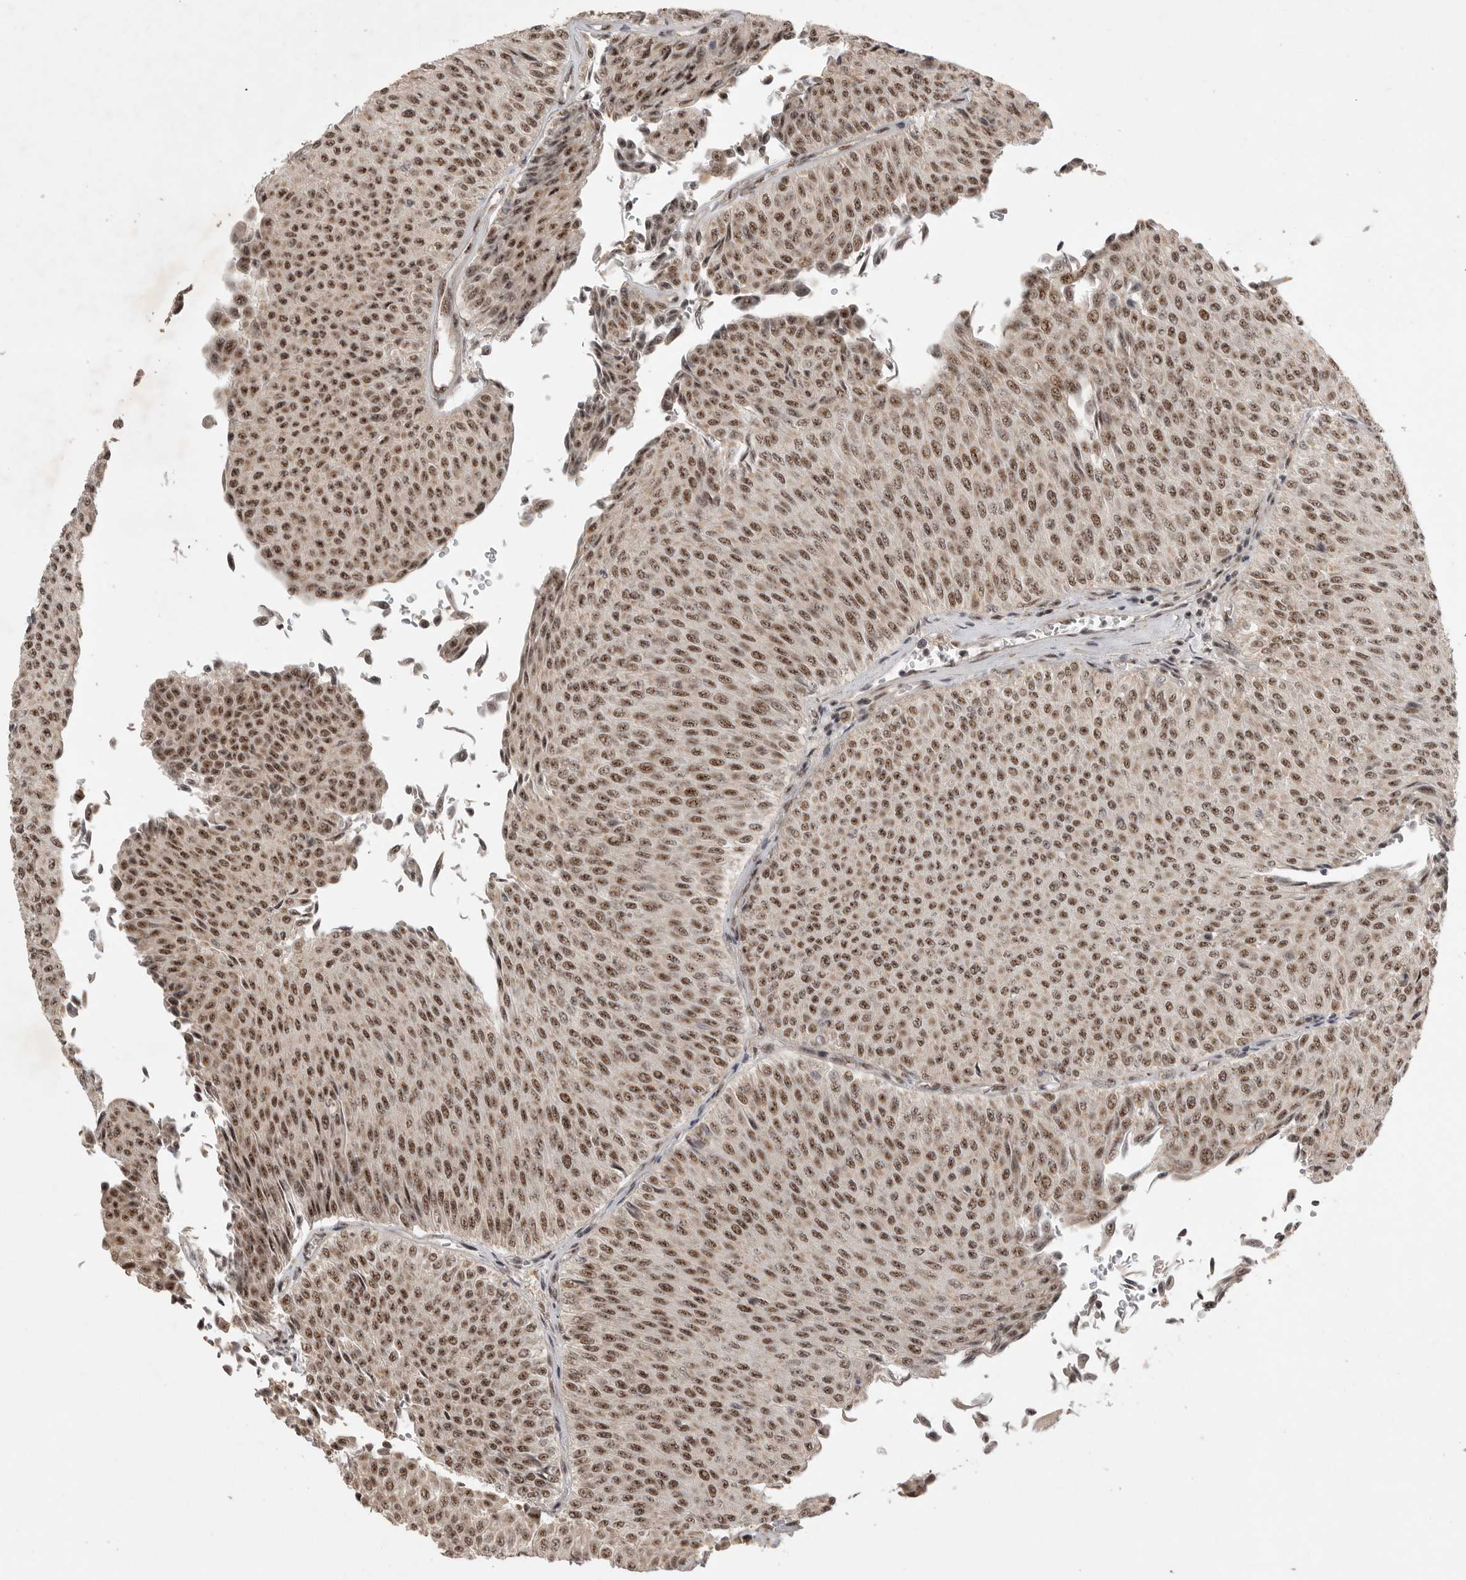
{"staining": {"intensity": "strong", "quantity": ">75%", "location": "nuclear"}, "tissue": "urothelial cancer", "cell_type": "Tumor cells", "image_type": "cancer", "snomed": [{"axis": "morphology", "description": "Urothelial carcinoma, Low grade"}, {"axis": "topography", "description": "Urinary bladder"}], "caption": "IHC micrograph of human urothelial carcinoma (low-grade) stained for a protein (brown), which reveals high levels of strong nuclear staining in approximately >75% of tumor cells.", "gene": "POMP", "patient": {"sex": "male", "age": 78}}